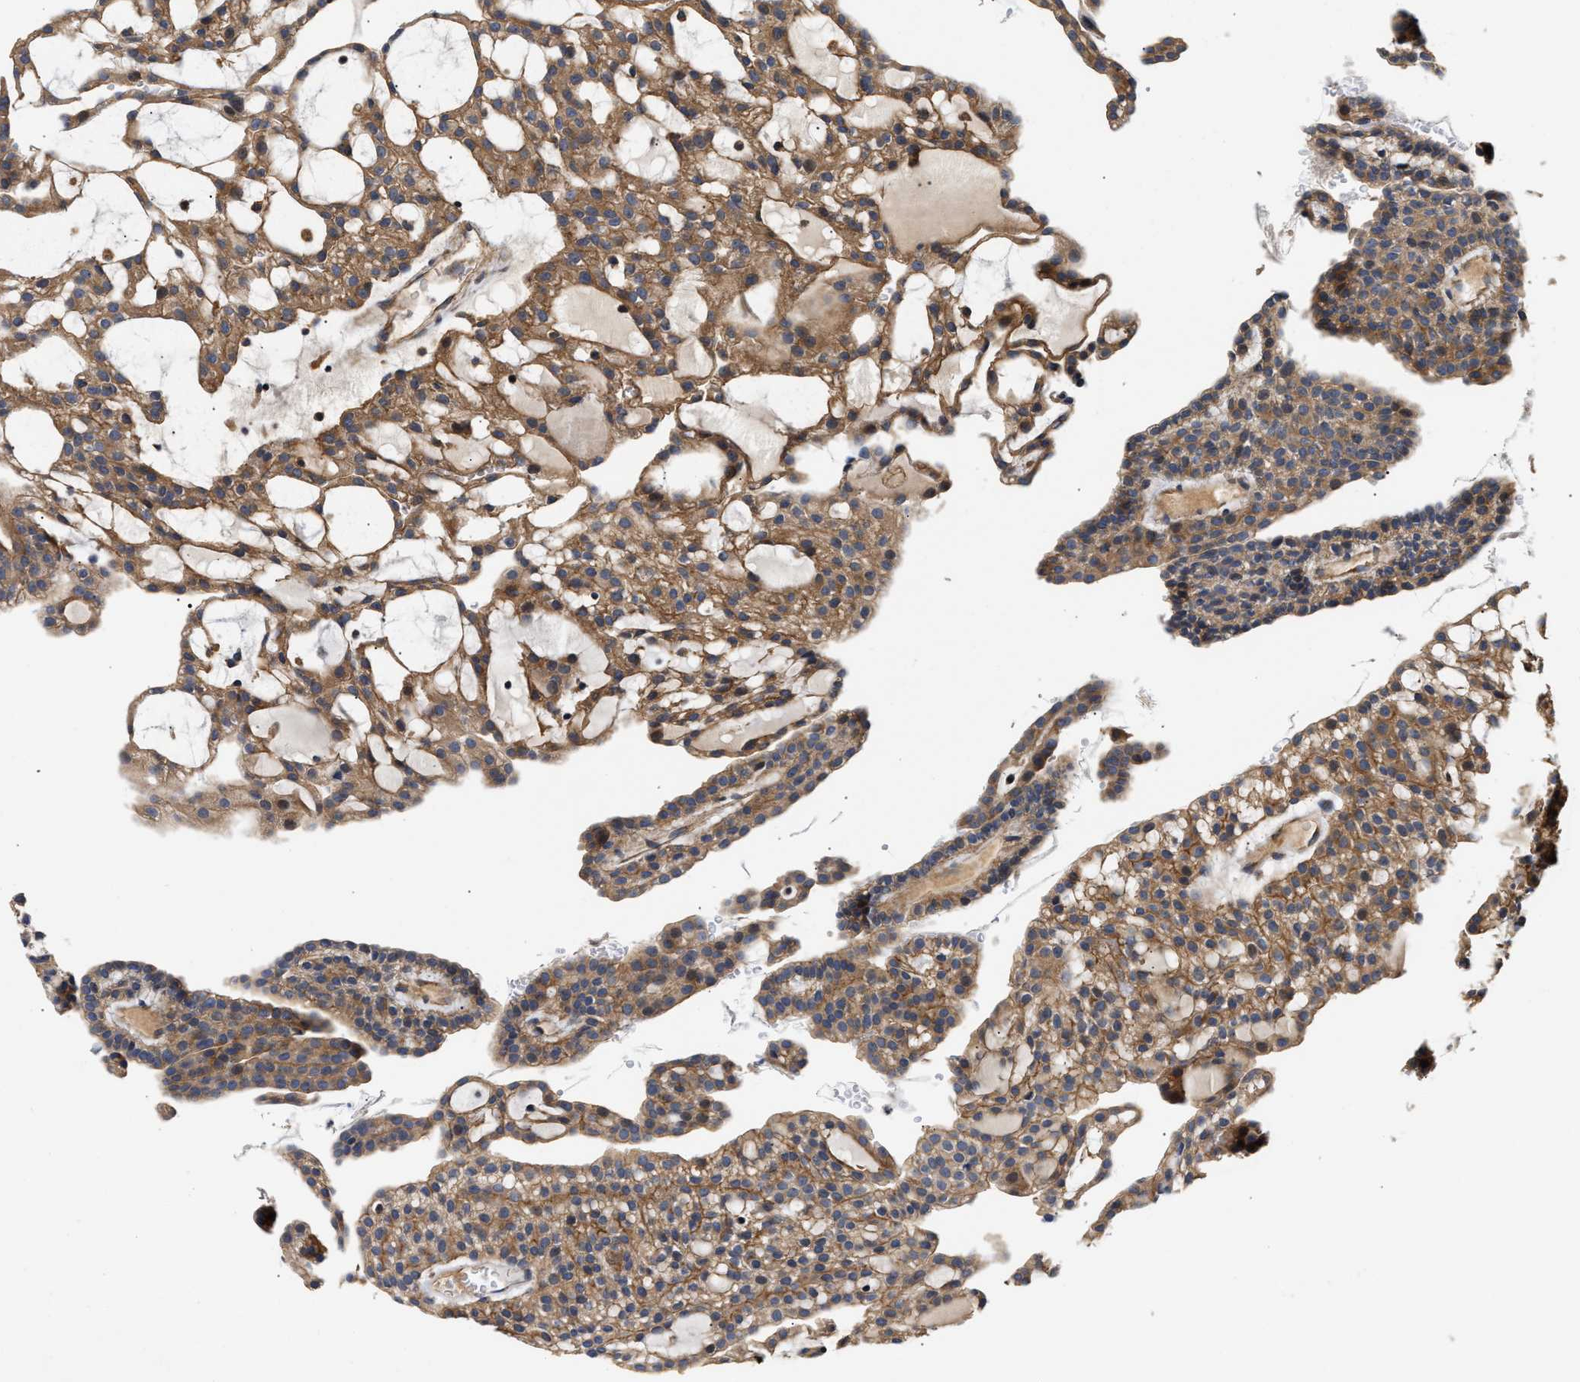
{"staining": {"intensity": "moderate", "quantity": ">75%", "location": "cytoplasmic/membranous"}, "tissue": "renal cancer", "cell_type": "Tumor cells", "image_type": "cancer", "snomed": [{"axis": "morphology", "description": "Adenocarcinoma, NOS"}, {"axis": "topography", "description": "Kidney"}], "caption": "IHC of renal adenocarcinoma shows medium levels of moderate cytoplasmic/membranous expression in about >75% of tumor cells.", "gene": "TEX2", "patient": {"sex": "male", "age": 63}}